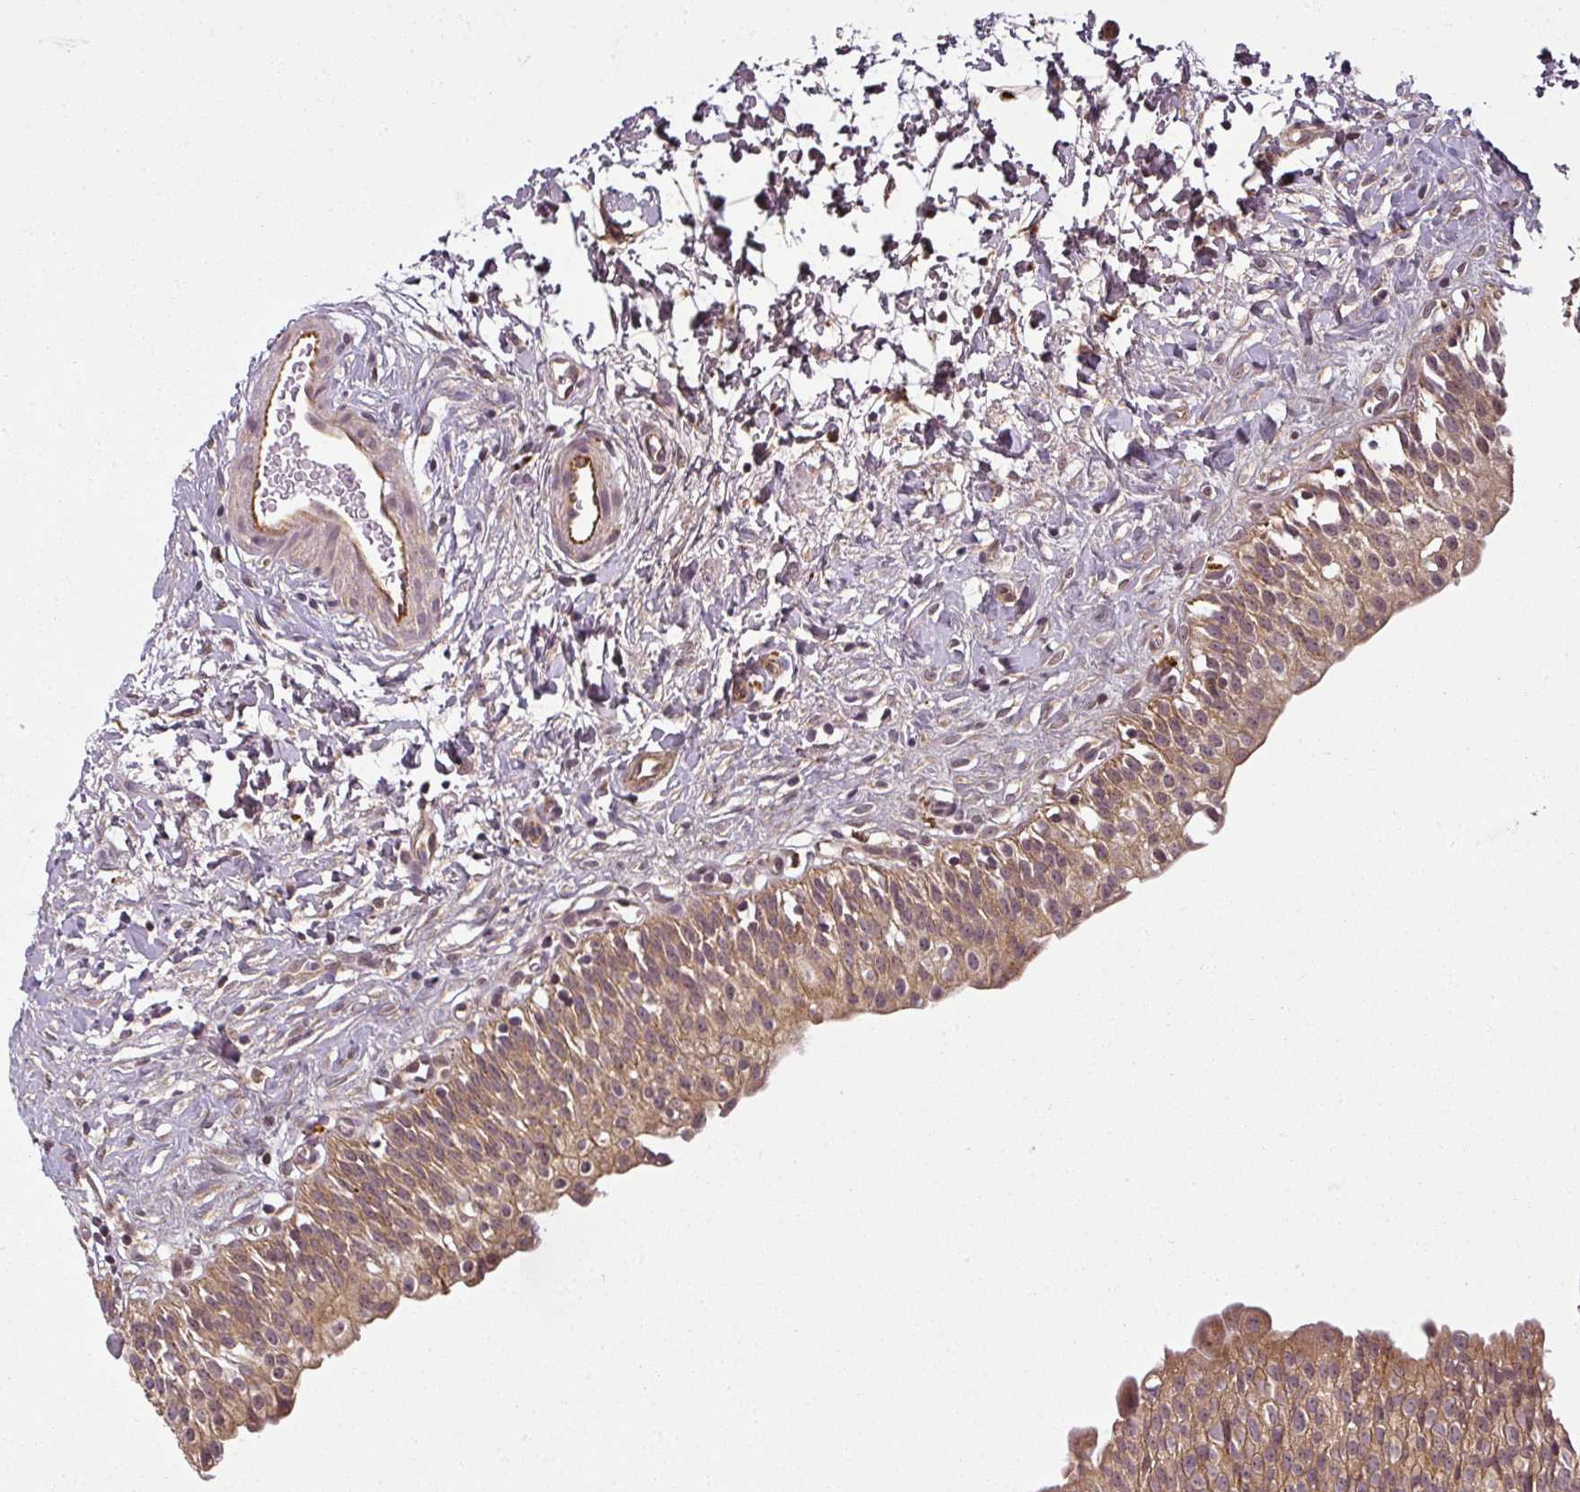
{"staining": {"intensity": "moderate", "quantity": ">75%", "location": "cytoplasmic/membranous"}, "tissue": "urinary bladder", "cell_type": "Urothelial cells", "image_type": "normal", "snomed": [{"axis": "morphology", "description": "Normal tissue, NOS"}, {"axis": "topography", "description": "Urinary bladder"}], "caption": "High-power microscopy captured an immunohistochemistry photomicrograph of benign urinary bladder, revealing moderate cytoplasmic/membranous expression in approximately >75% of urothelial cells. The protein of interest is stained brown, and the nuclei are stained in blue (DAB IHC with brightfield microscopy, high magnification).", "gene": "DIMT1", "patient": {"sex": "male", "age": 51}}